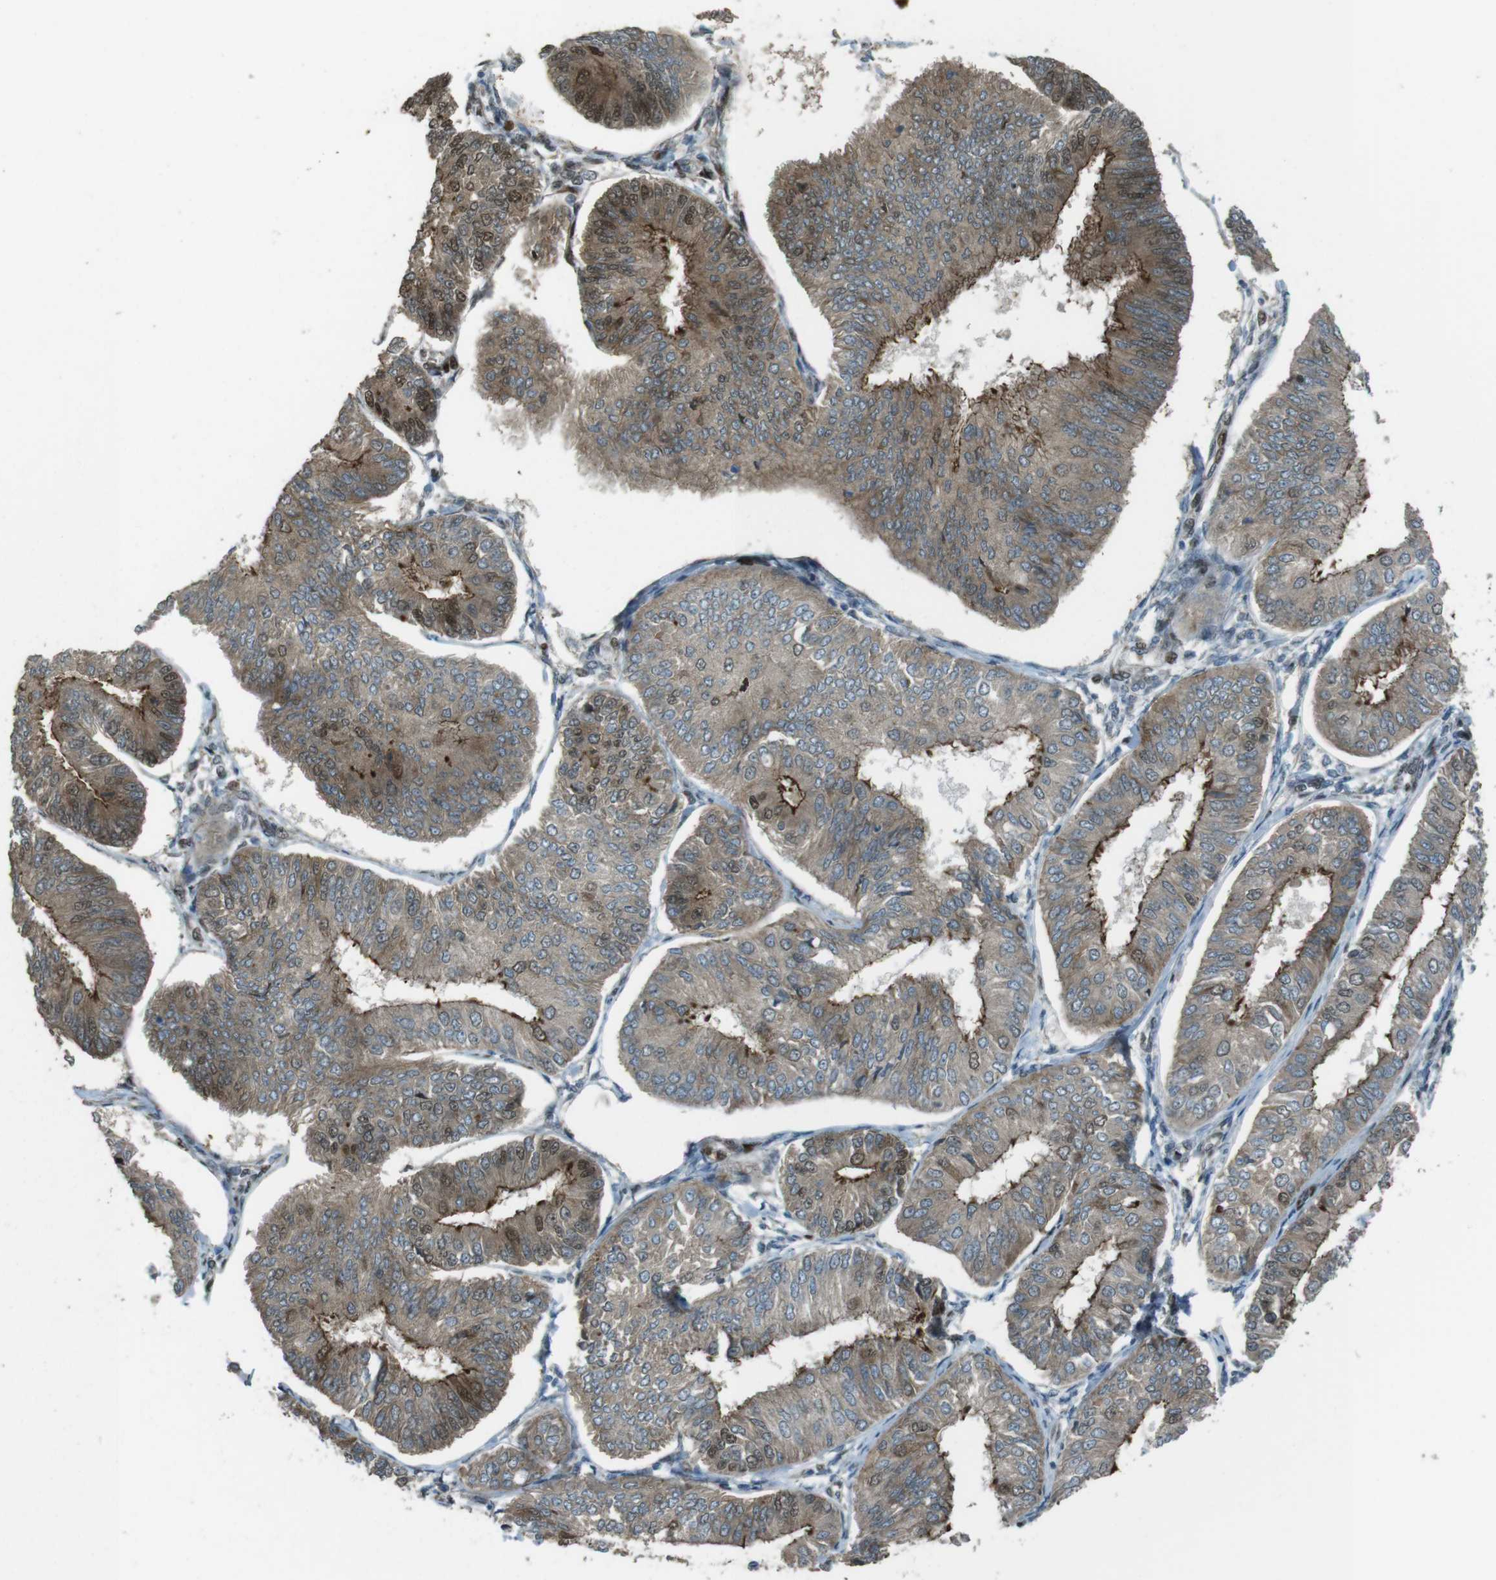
{"staining": {"intensity": "moderate", "quantity": "25%-75%", "location": "cytoplasmic/membranous,nuclear"}, "tissue": "endometrial cancer", "cell_type": "Tumor cells", "image_type": "cancer", "snomed": [{"axis": "morphology", "description": "Adenocarcinoma, NOS"}, {"axis": "topography", "description": "Endometrium"}], "caption": "The image shows staining of endometrial adenocarcinoma, revealing moderate cytoplasmic/membranous and nuclear protein positivity (brown color) within tumor cells. (DAB (3,3'-diaminobenzidine) IHC, brown staining for protein, blue staining for nuclei).", "gene": "ZNF330", "patient": {"sex": "female", "age": 58}}